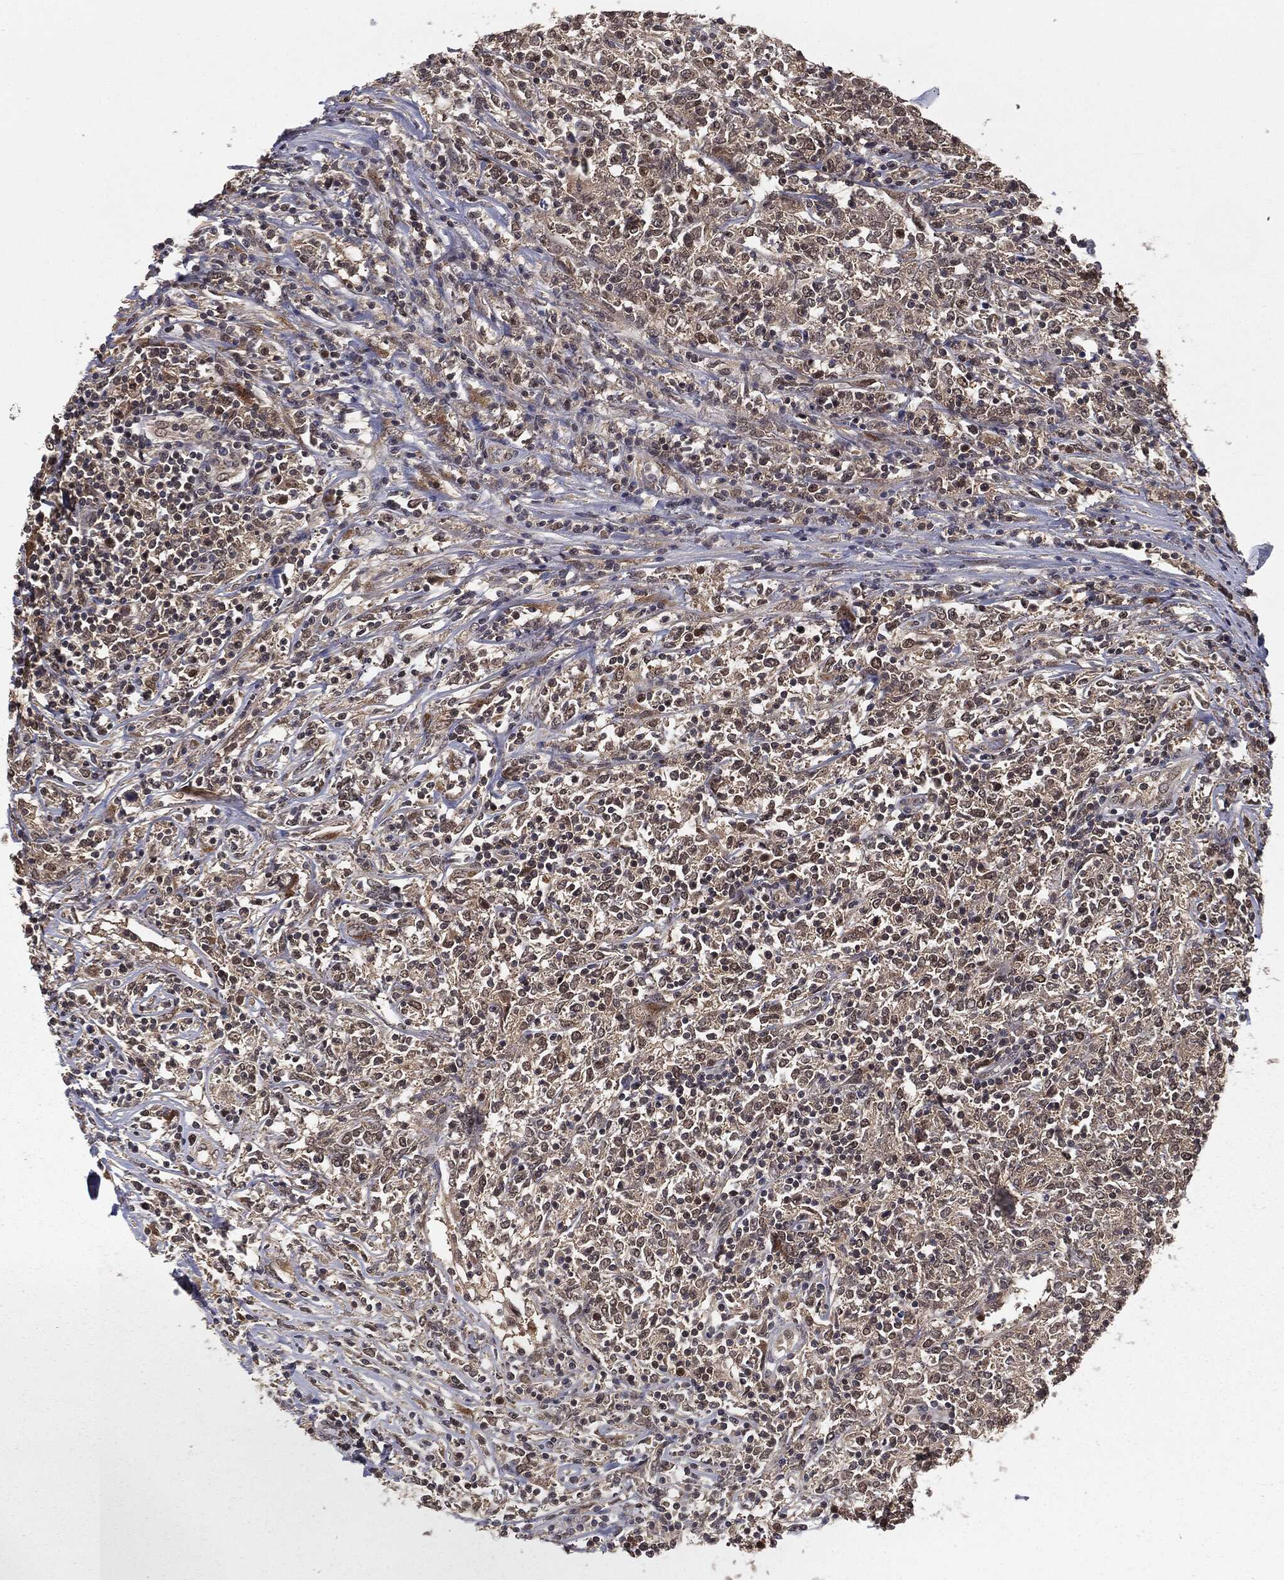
{"staining": {"intensity": "negative", "quantity": "none", "location": "none"}, "tissue": "lymphoma", "cell_type": "Tumor cells", "image_type": "cancer", "snomed": [{"axis": "morphology", "description": "Malignant lymphoma, non-Hodgkin's type, High grade"}, {"axis": "topography", "description": "Lymph node"}], "caption": "Human lymphoma stained for a protein using immunohistochemistry reveals no staining in tumor cells.", "gene": "FBXO7", "patient": {"sex": "female", "age": 84}}